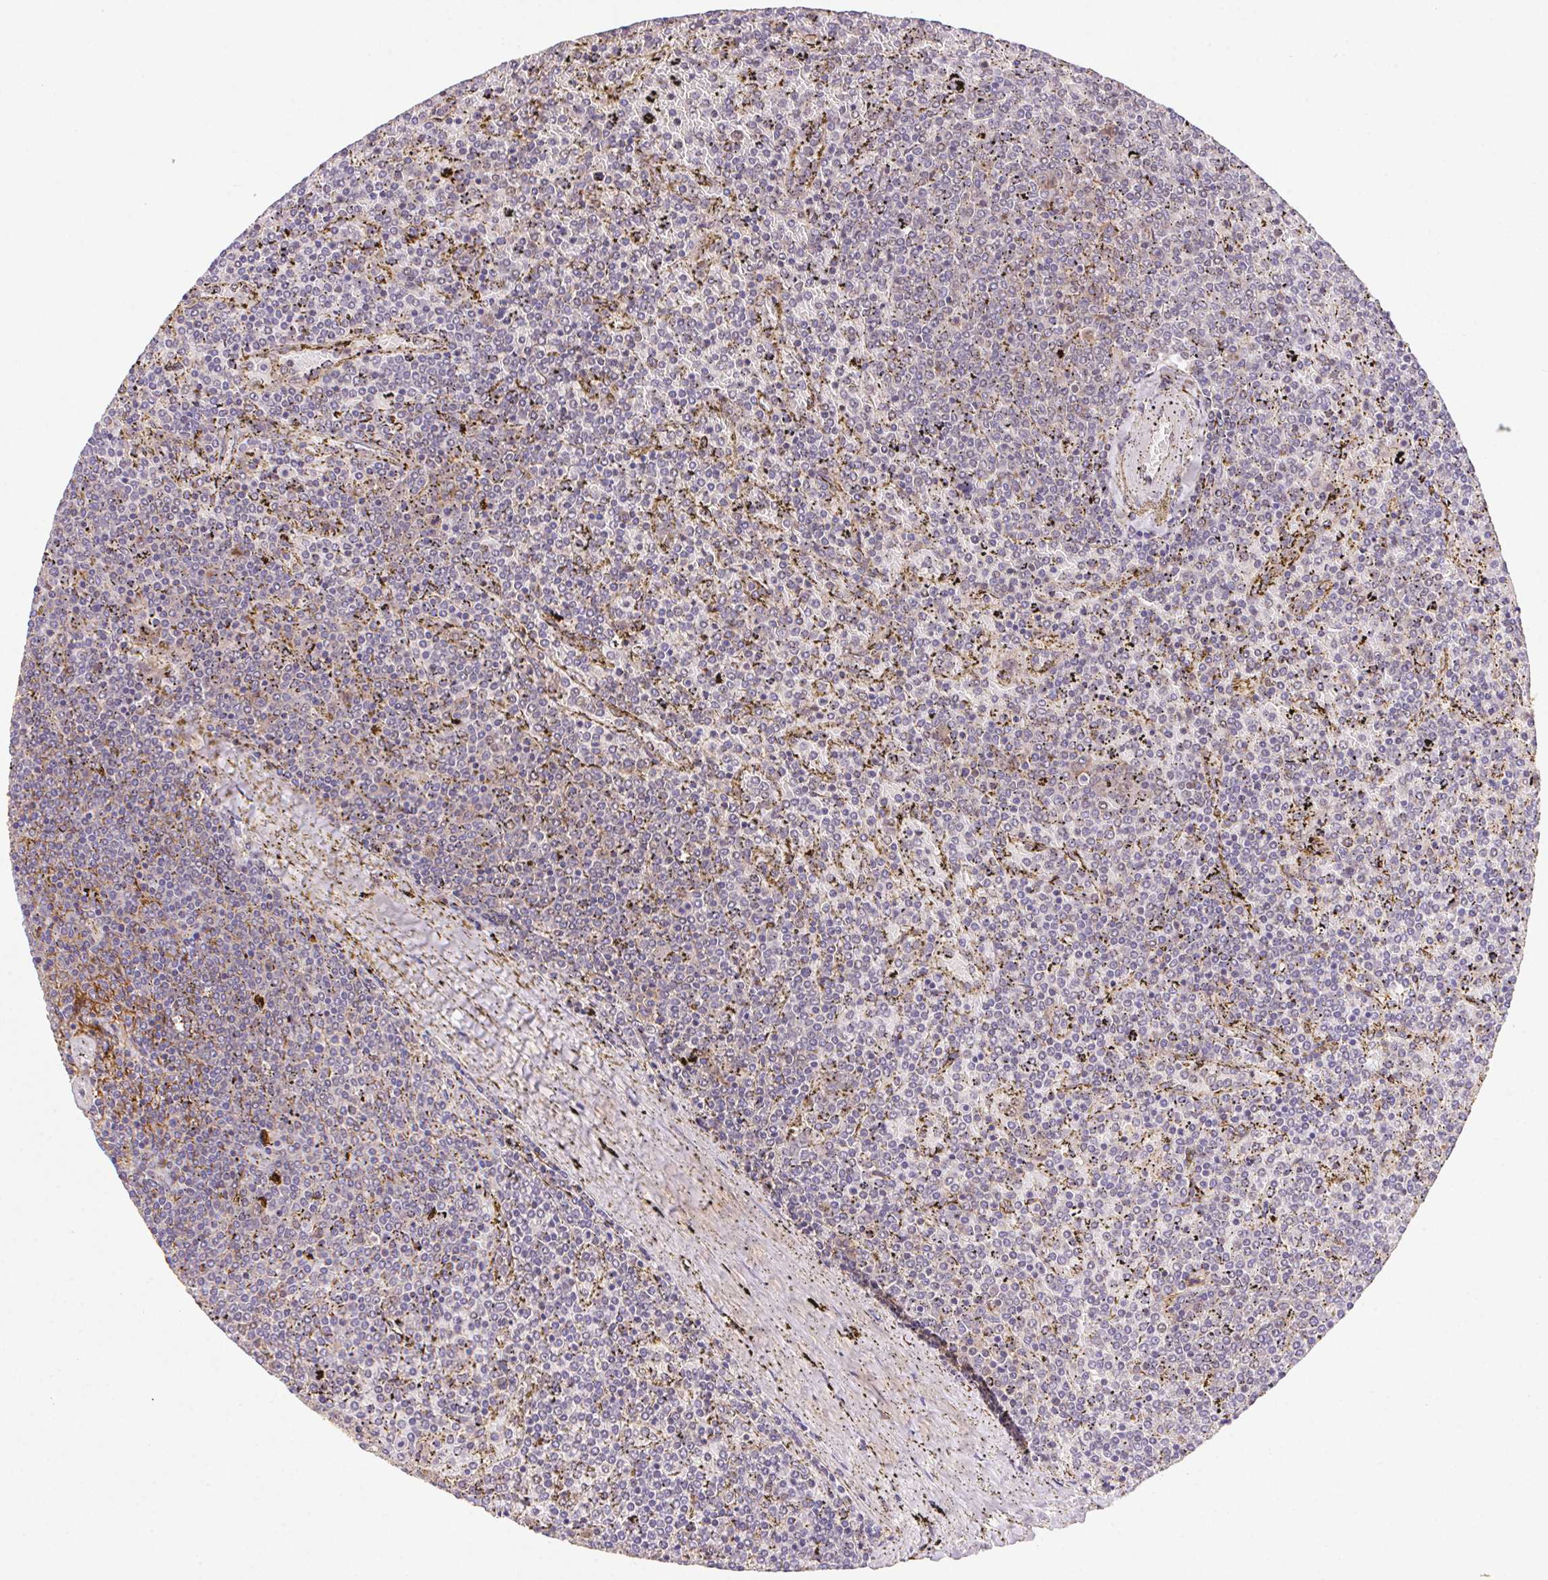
{"staining": {"intensity": "negative", "quantity": "none", "location": "none"}, "tissue": "lymphoma", "cell_type": "Tumor cells", "image_type": "cancer", "snomed": [{"axis": "morphology", "description": "Malignant lymphoma, non-Hodgkin's type, Low grade"}, {"axis": "topography", "description": "Spleen"}], "caption": "Tumor cells show no significant protein staining in malignant lymphoma, non-Hodgkin's type (low-grade).", "gene": "SLC52A2", "patient": {"sex": "female", "age": 77}}